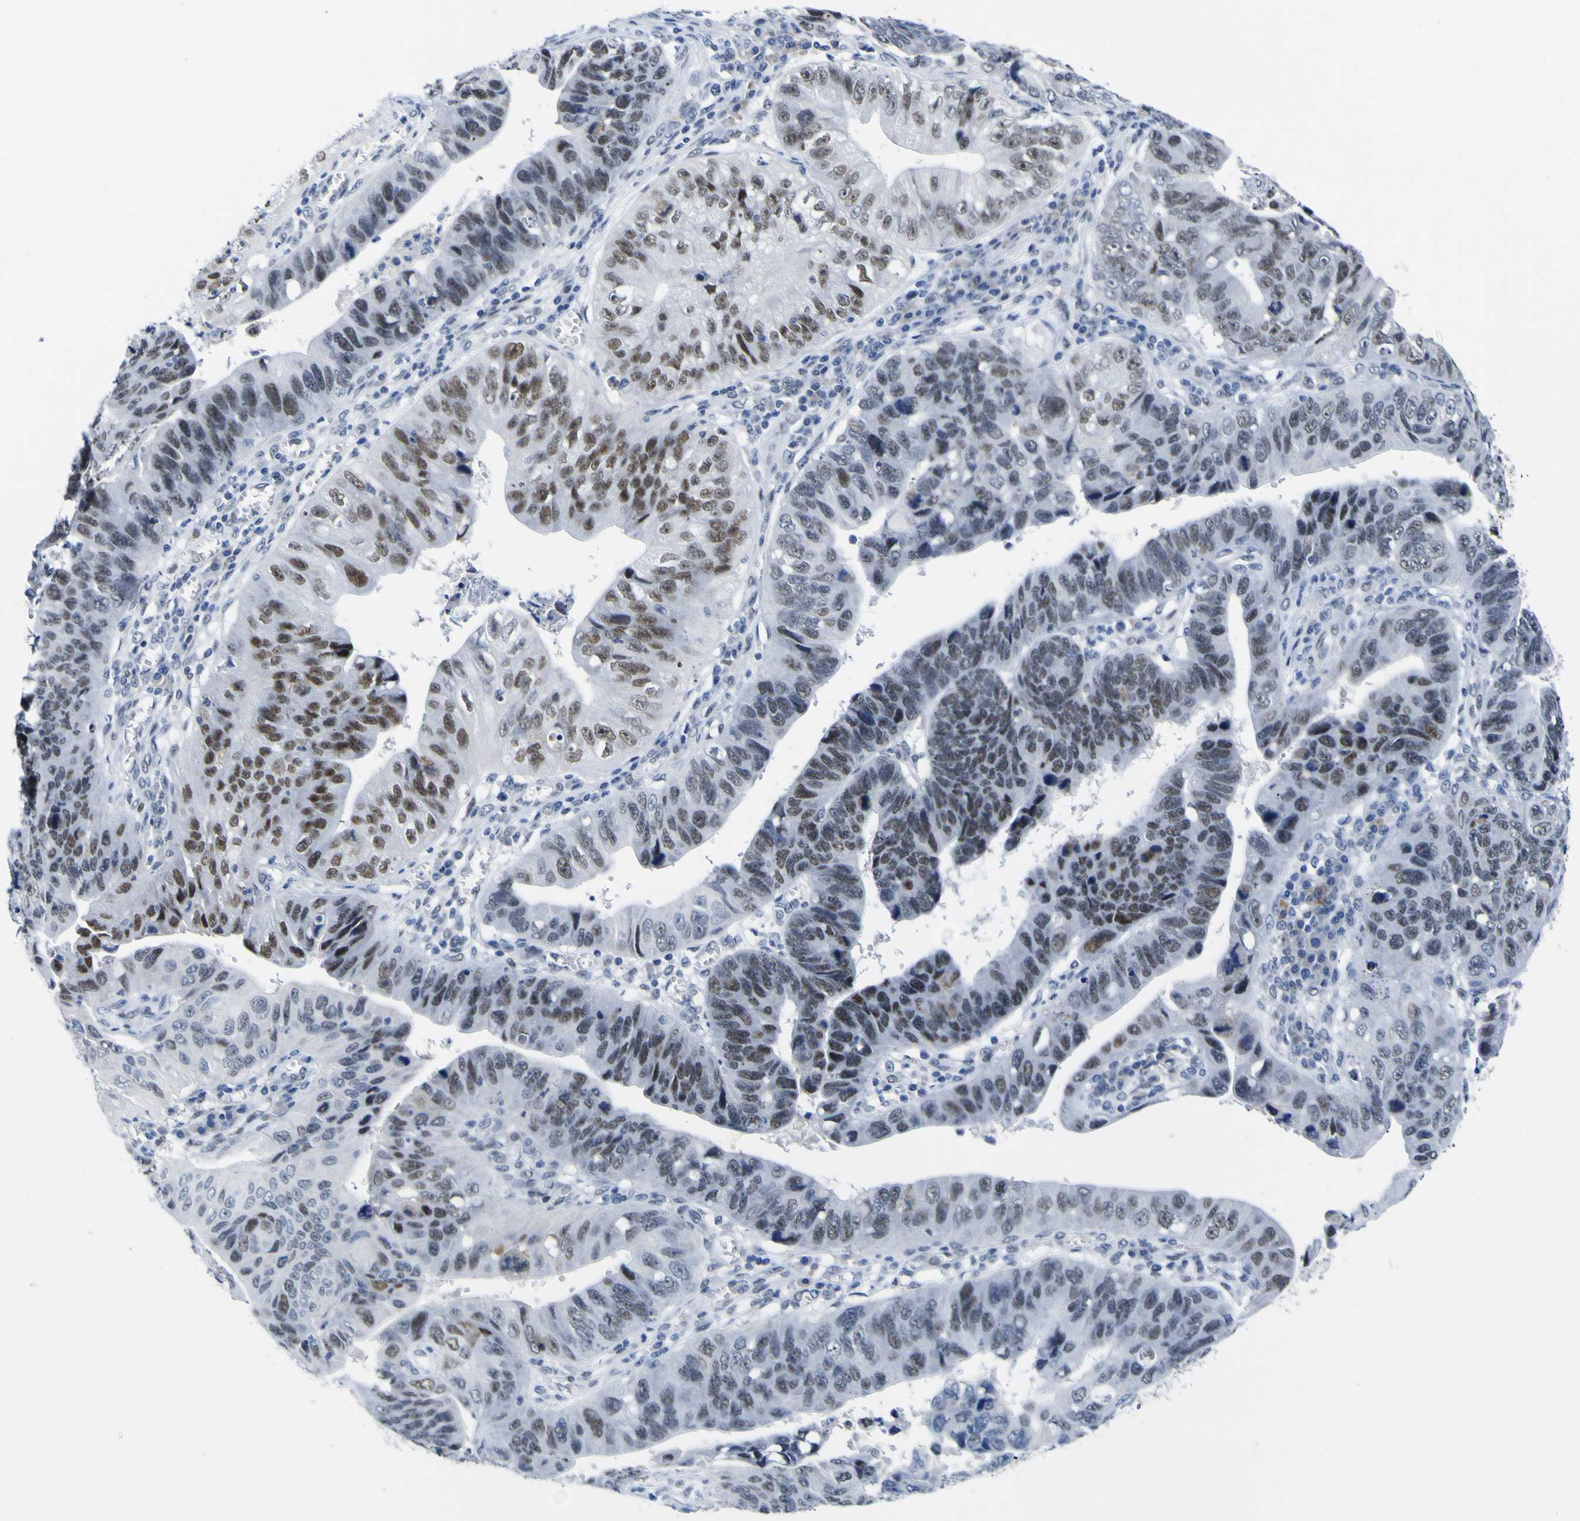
{"staining": {"intensity": "moderate", "quantity": "<25%", "location": "nuclear"}, "tissue": "stomach cancer", "cell_type": "Tumor cells", "image_type": "cancer", "snomed": [{"axis": "morphology", "description": "Adenocarcinoma, NOS"}, {"axis": "topography", "description": "Stomach"}], "caption": "A low amount of moderate nuclear positivity is identified in approximately <25% of tumor cells in adenocarcinoma (stomach) tissue.", "gene": "MBD3", "patient": {"sex": "male", "age": 59}}